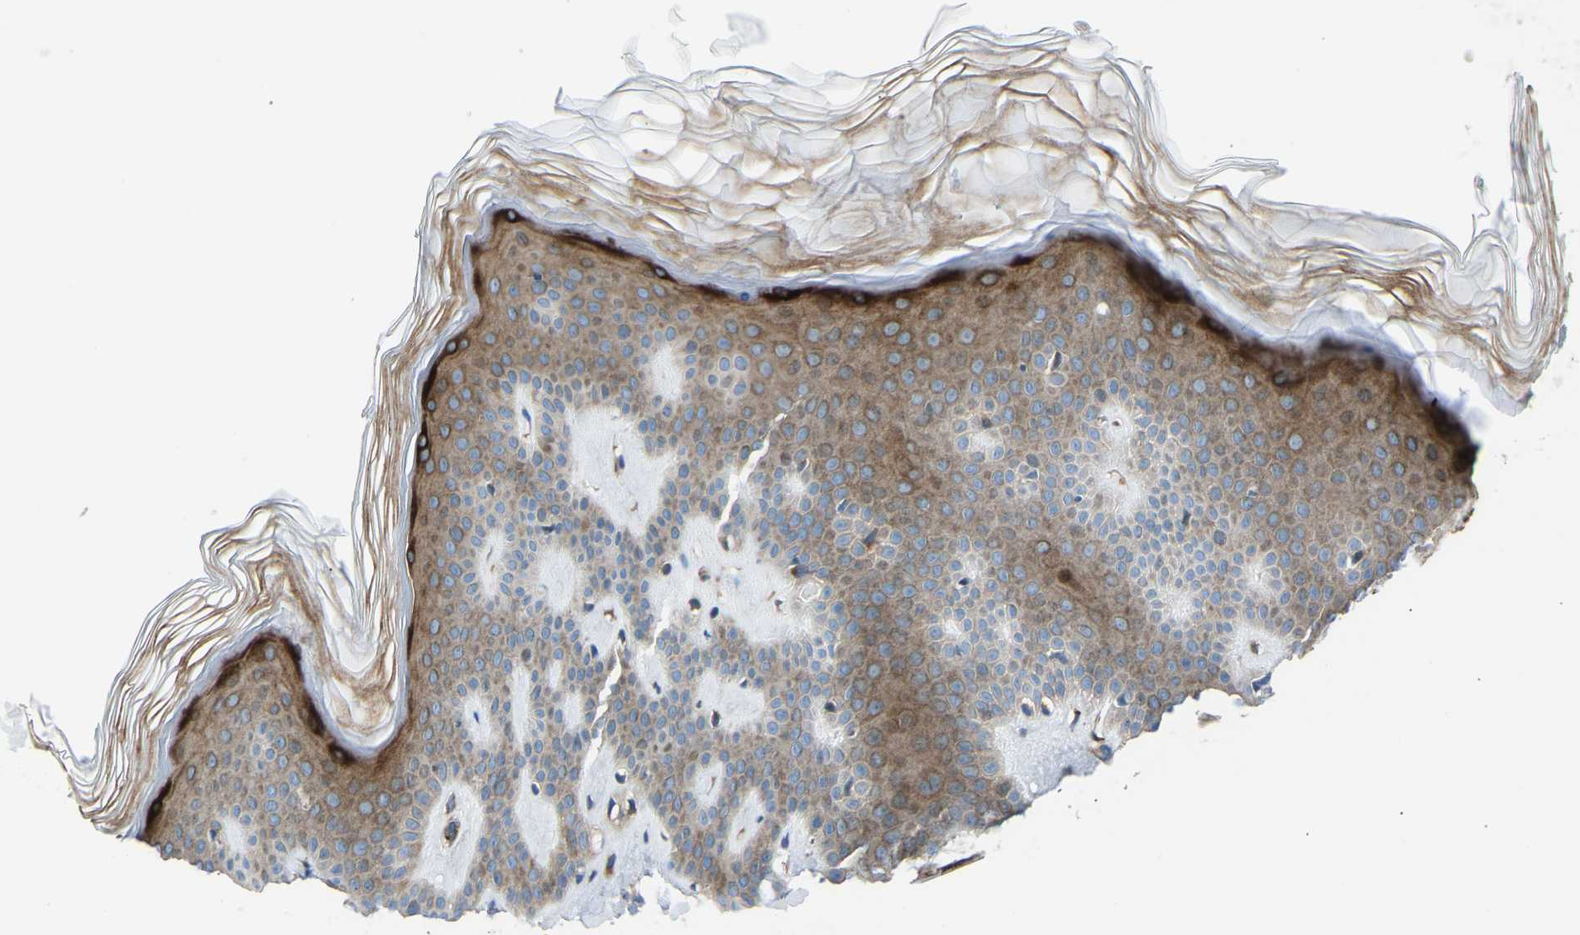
{"staining": {"intensity": "moderate", "quantity": ">75%", "location": "cytoplasmic/membranous"}, "tissue": "skin", "cell_type": "Fibroblasts", "image_type": "normal", "snomed": [{"axis": "morphology", "description": "Normal tissue, NOS"}, {"axis": "morphology", "description": "Malignant melanoma, Metastatic site"}, {"axis": "topography", "description": "Skin"}], "caption": "High-magnification brightfield microscopy of unremarkable skin stained with DAB (3,3'-diaminobenzidine) (brown) and counterstained with hematoxylin (blue). fibroblasts exhibit moderate cytoplasmic/membranous positivity is identified in approximately>75% of cells.", "gene": "VPS41", "patient": {"sex": "male", "age": 41}}